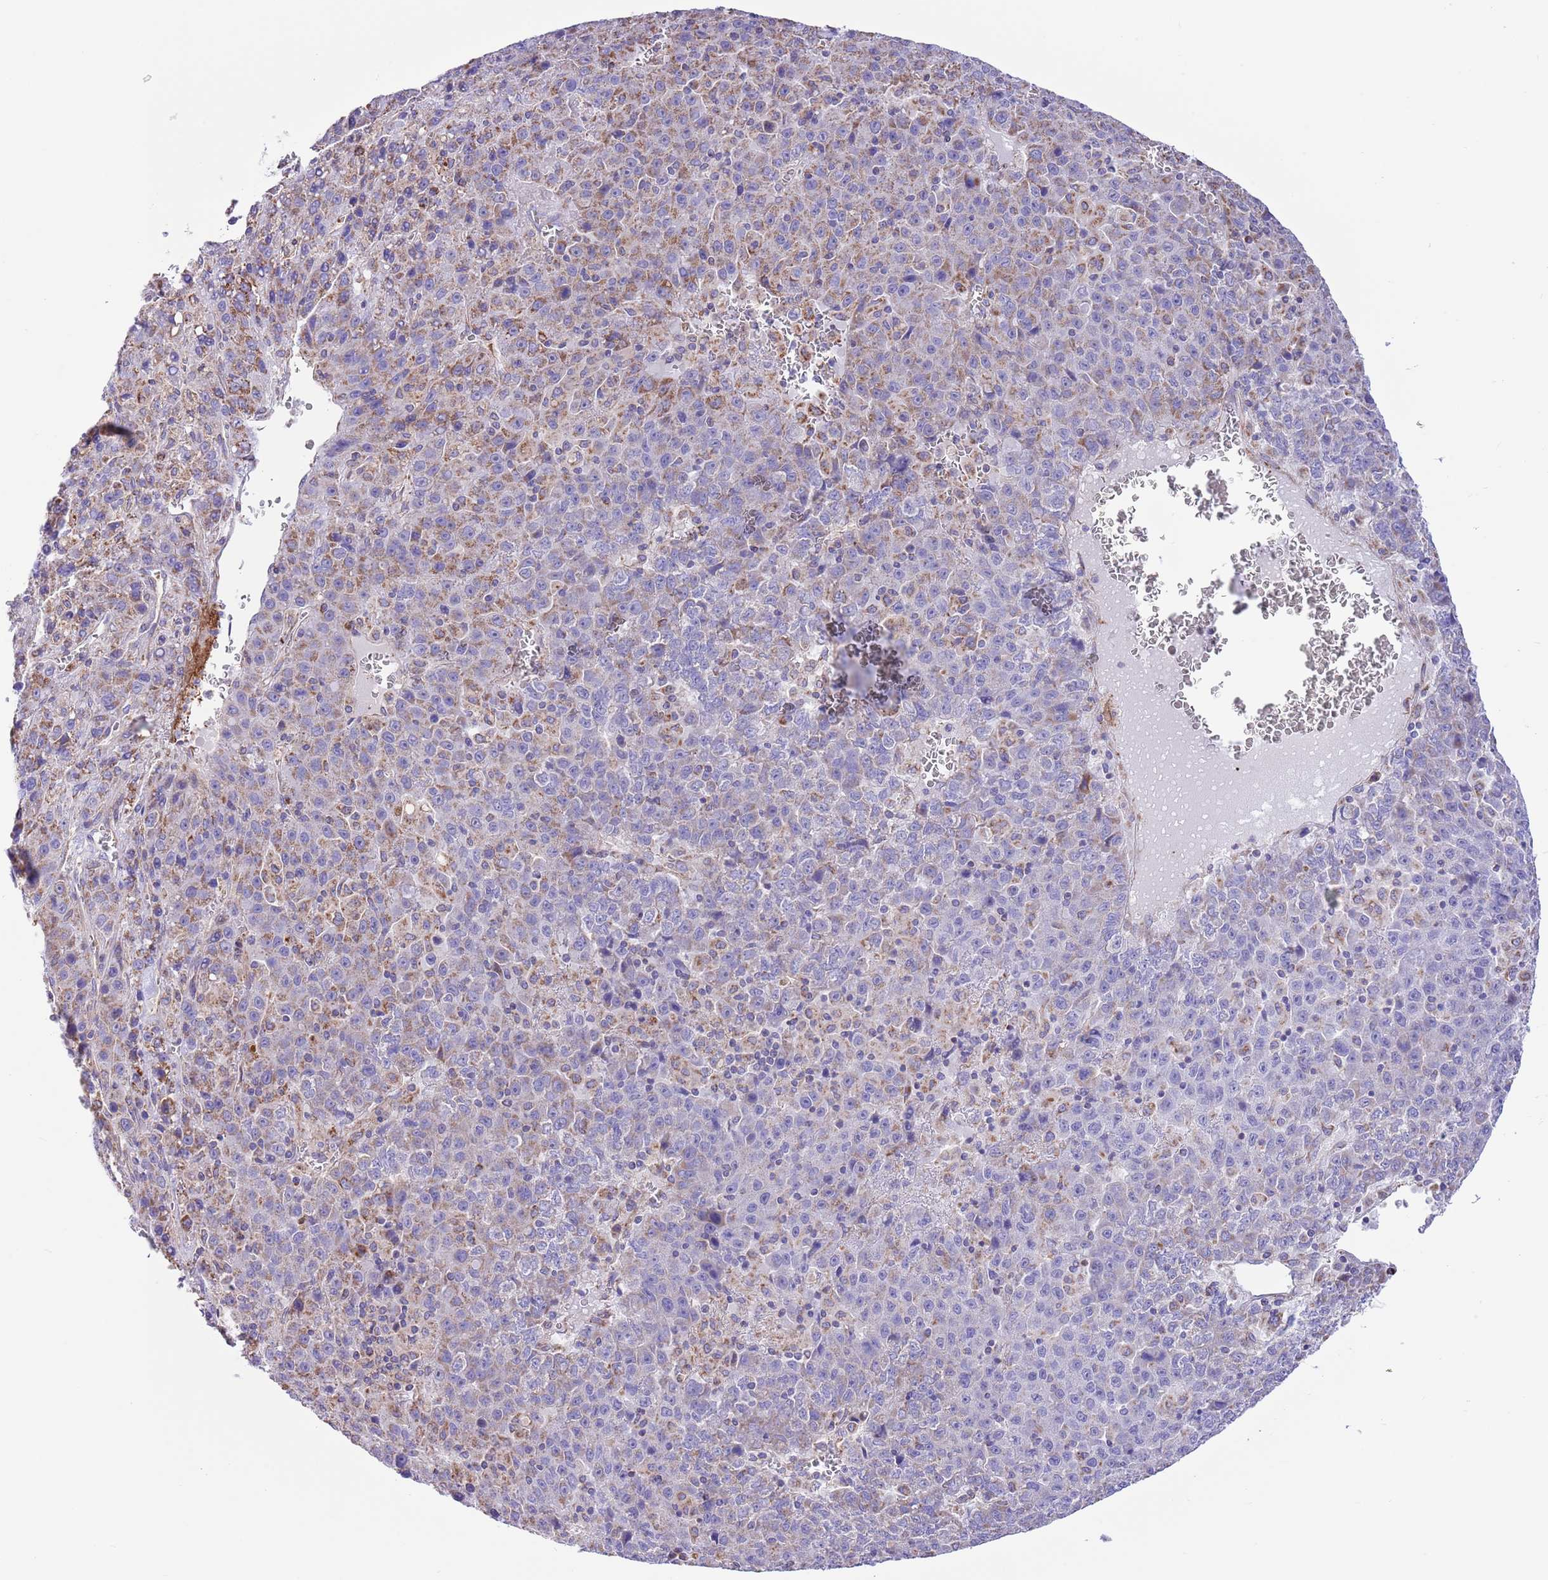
{"staining": {"intensity": "moderate", "quantity": "<25%", "location": "cytoplasmic/membranous"}, "tissue": "liver cancer", "cell_type": "Tumor cells", "image_type": "cancer", "snomed": [{"axis": "morphology", "description": "Carcinoma, Hepatocellular, NOS"}, {"axis": "topography", "description": "Liver"}], "caption": "Liver cancer (hepatocellular carcinoma) was stained to show a protein in brown. There is low levels of moderate cytoplasmic/membranous staining in approximately <25% of tumor cells.", "gene": "SS18L2", "patient": {"sex": "female", "age": 53}}